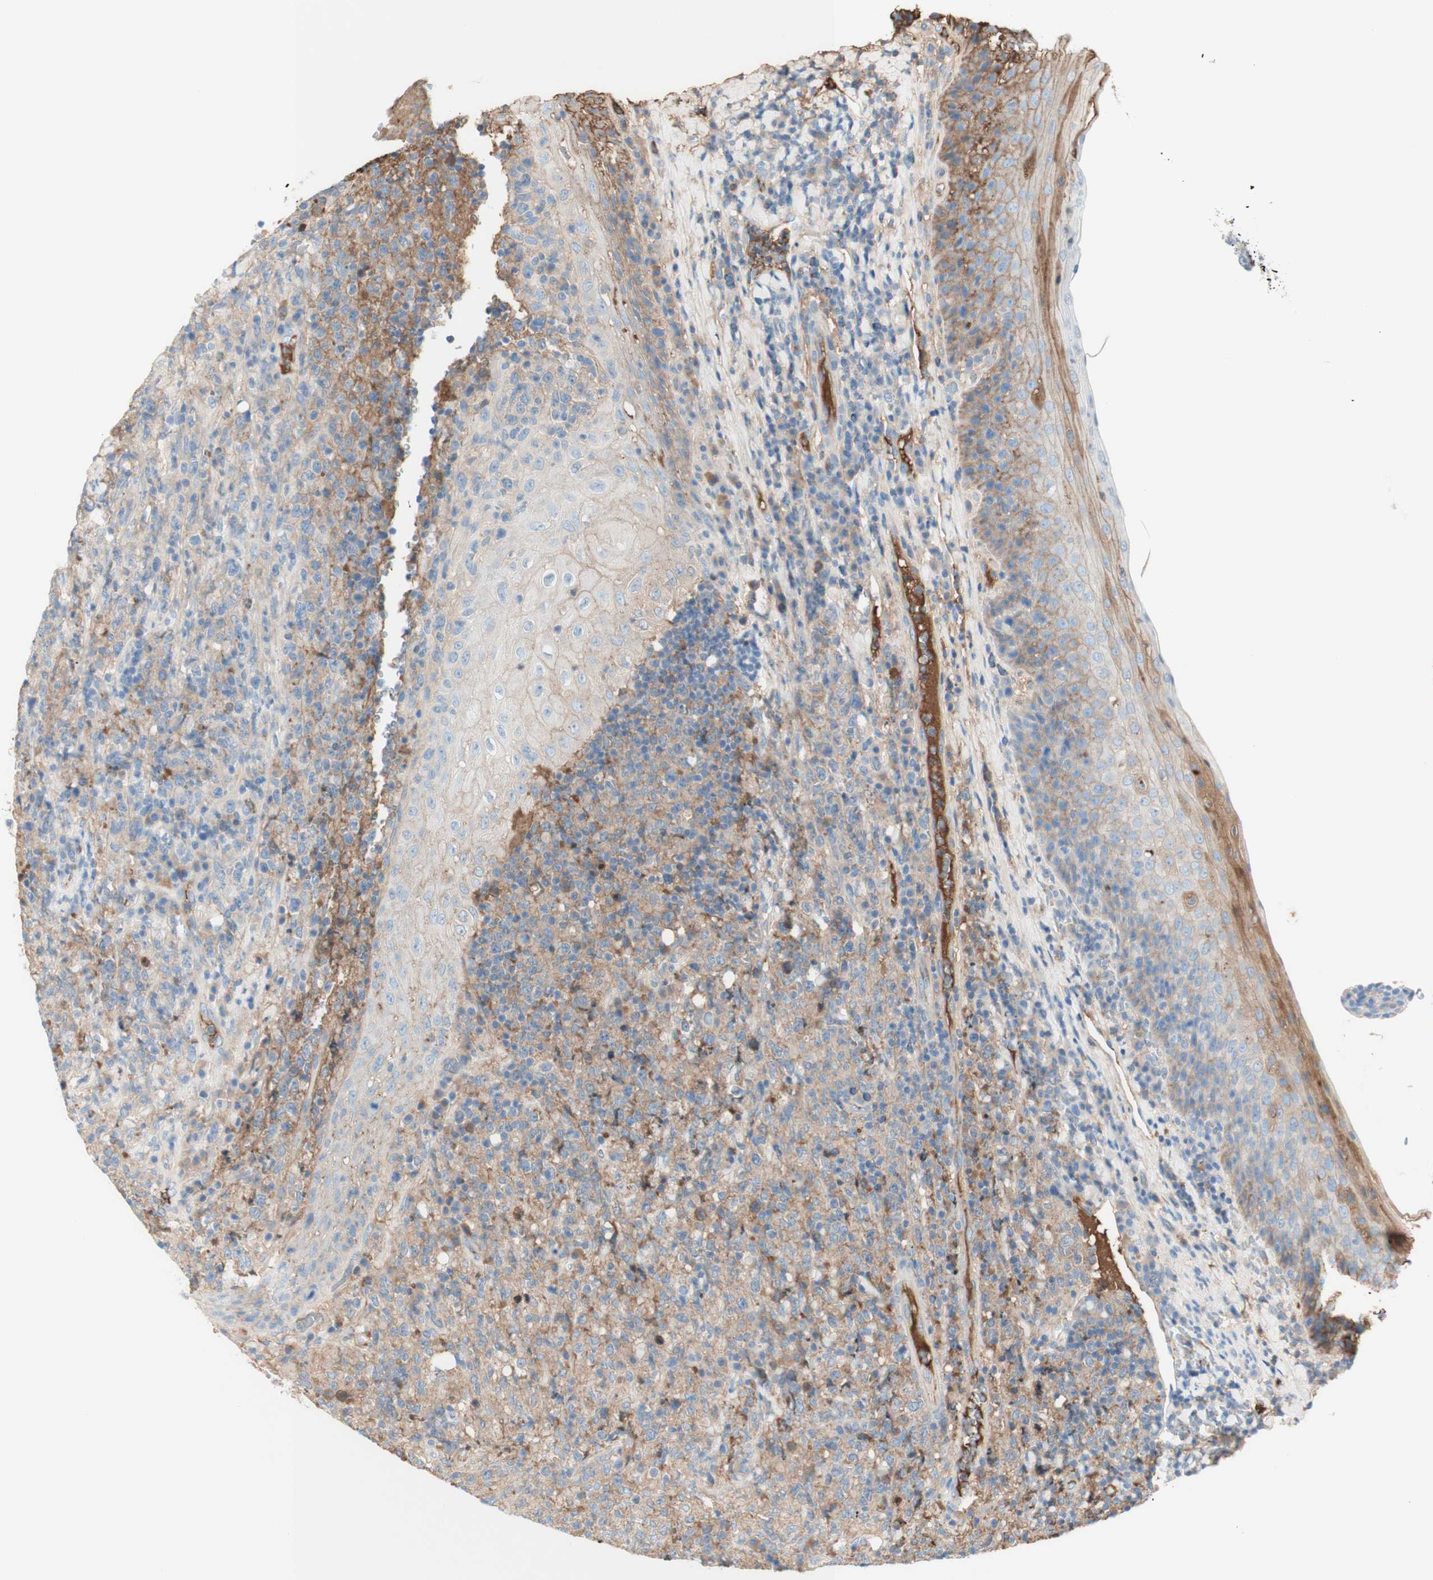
{"staining": {"intensity": "moderate", "quantity": "<25%", "location": "cytoplasmic/membranous"}, "tissue": "lymphoma", "cell_type": "Tumor cells", "image_type": "cancer", "snomed": [{"axis": "morphology", "description": "Malignant lymphoma, non-Hodgkin's type, High grade"}, {"axis": "topography", "description": "Tonsil"}], "caption": "The photomicrograph demonstrates staining of lymphoma, revealing moderate cytoplasmic/membranous protein staining (brown color) within tumor cells.", "gene": "KNG1", "patient": {"sex": "female", "age": 36}}